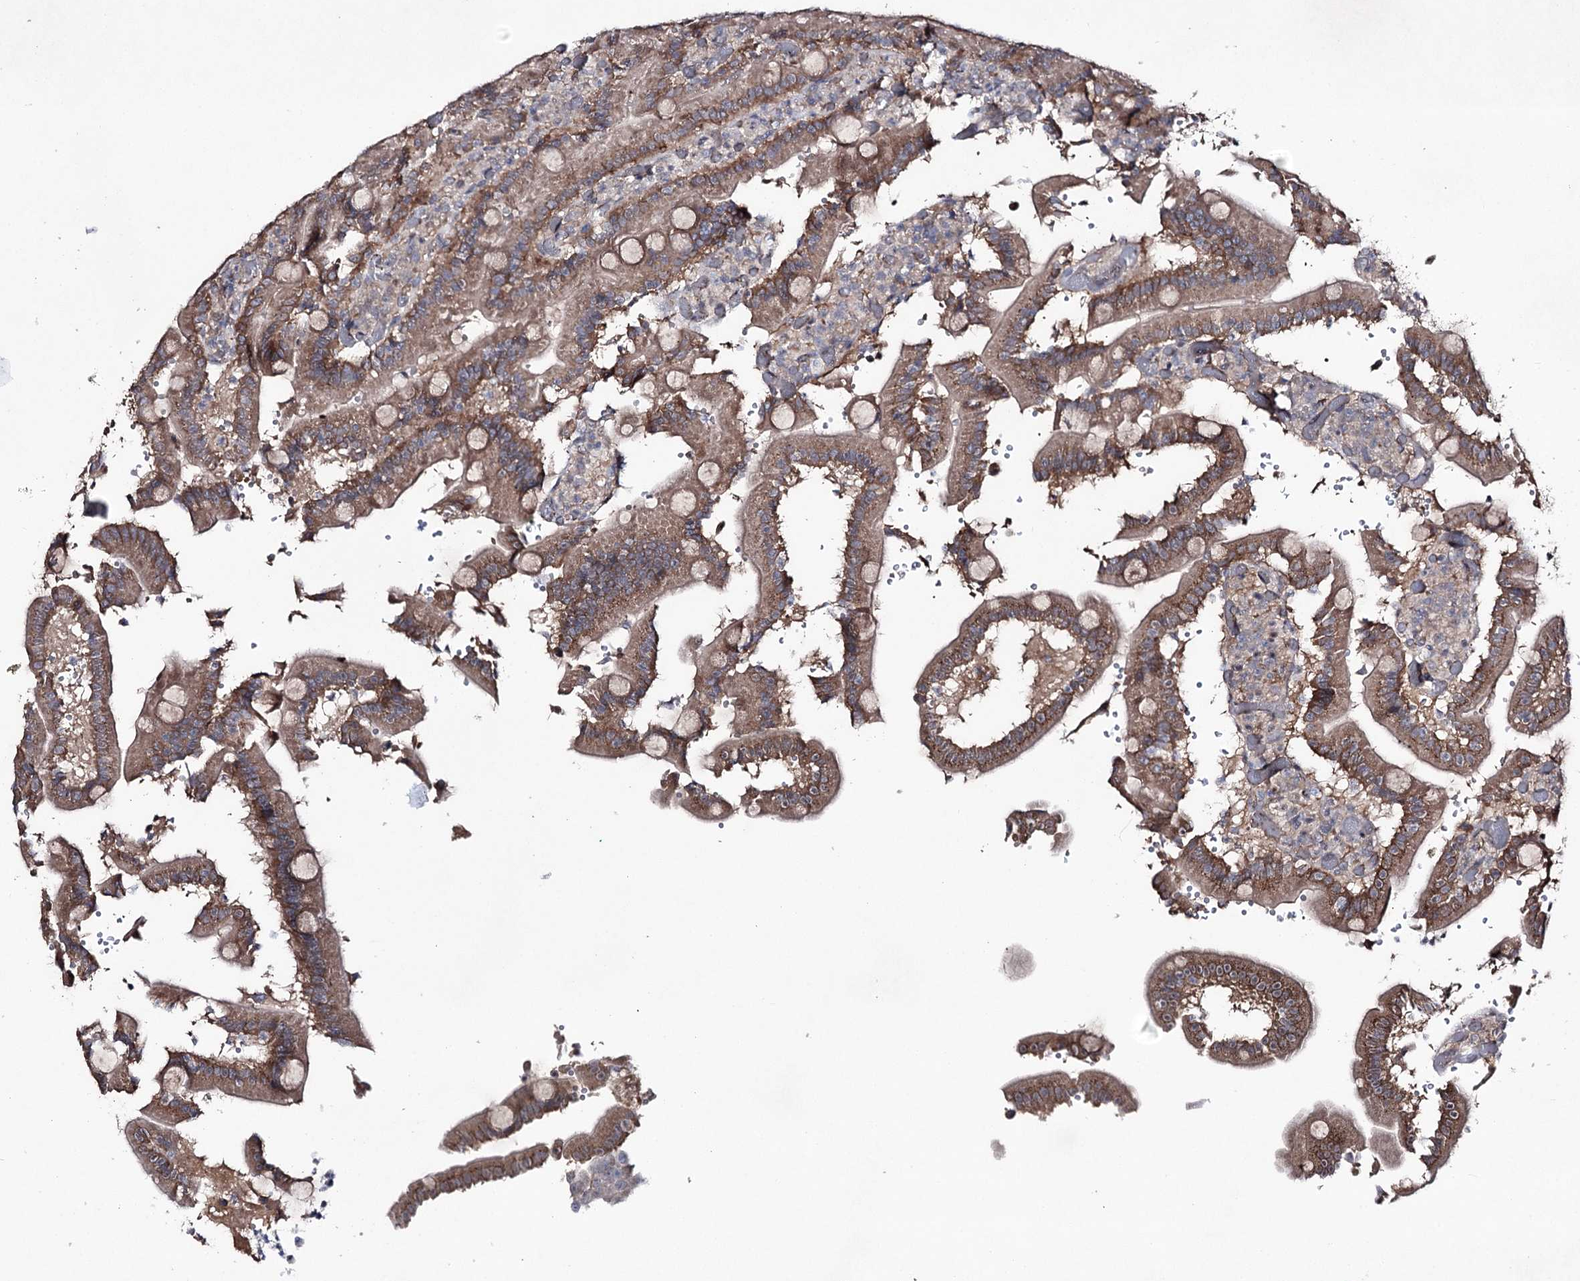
{"staining": {"intensity": "moderate", "quantity": ">75%", "location": "cytoplasmic/membranous"}, "tissue": "duodenum", "cell_type": "Glandular cells", "image_type": "normal", "snomed": [{"axis": "morphology", "description": "Normal tissue, NOS"}, {"axis": "topography", "description": "Duodenum"}], "caption": "Duodenum stained with a brown dye displays moderate cytoplasmic/membranous positive positivity in about >75% of glandular cells.", "gene": "SEMA4G", "patient": {"sex": "female", "age": 62}}